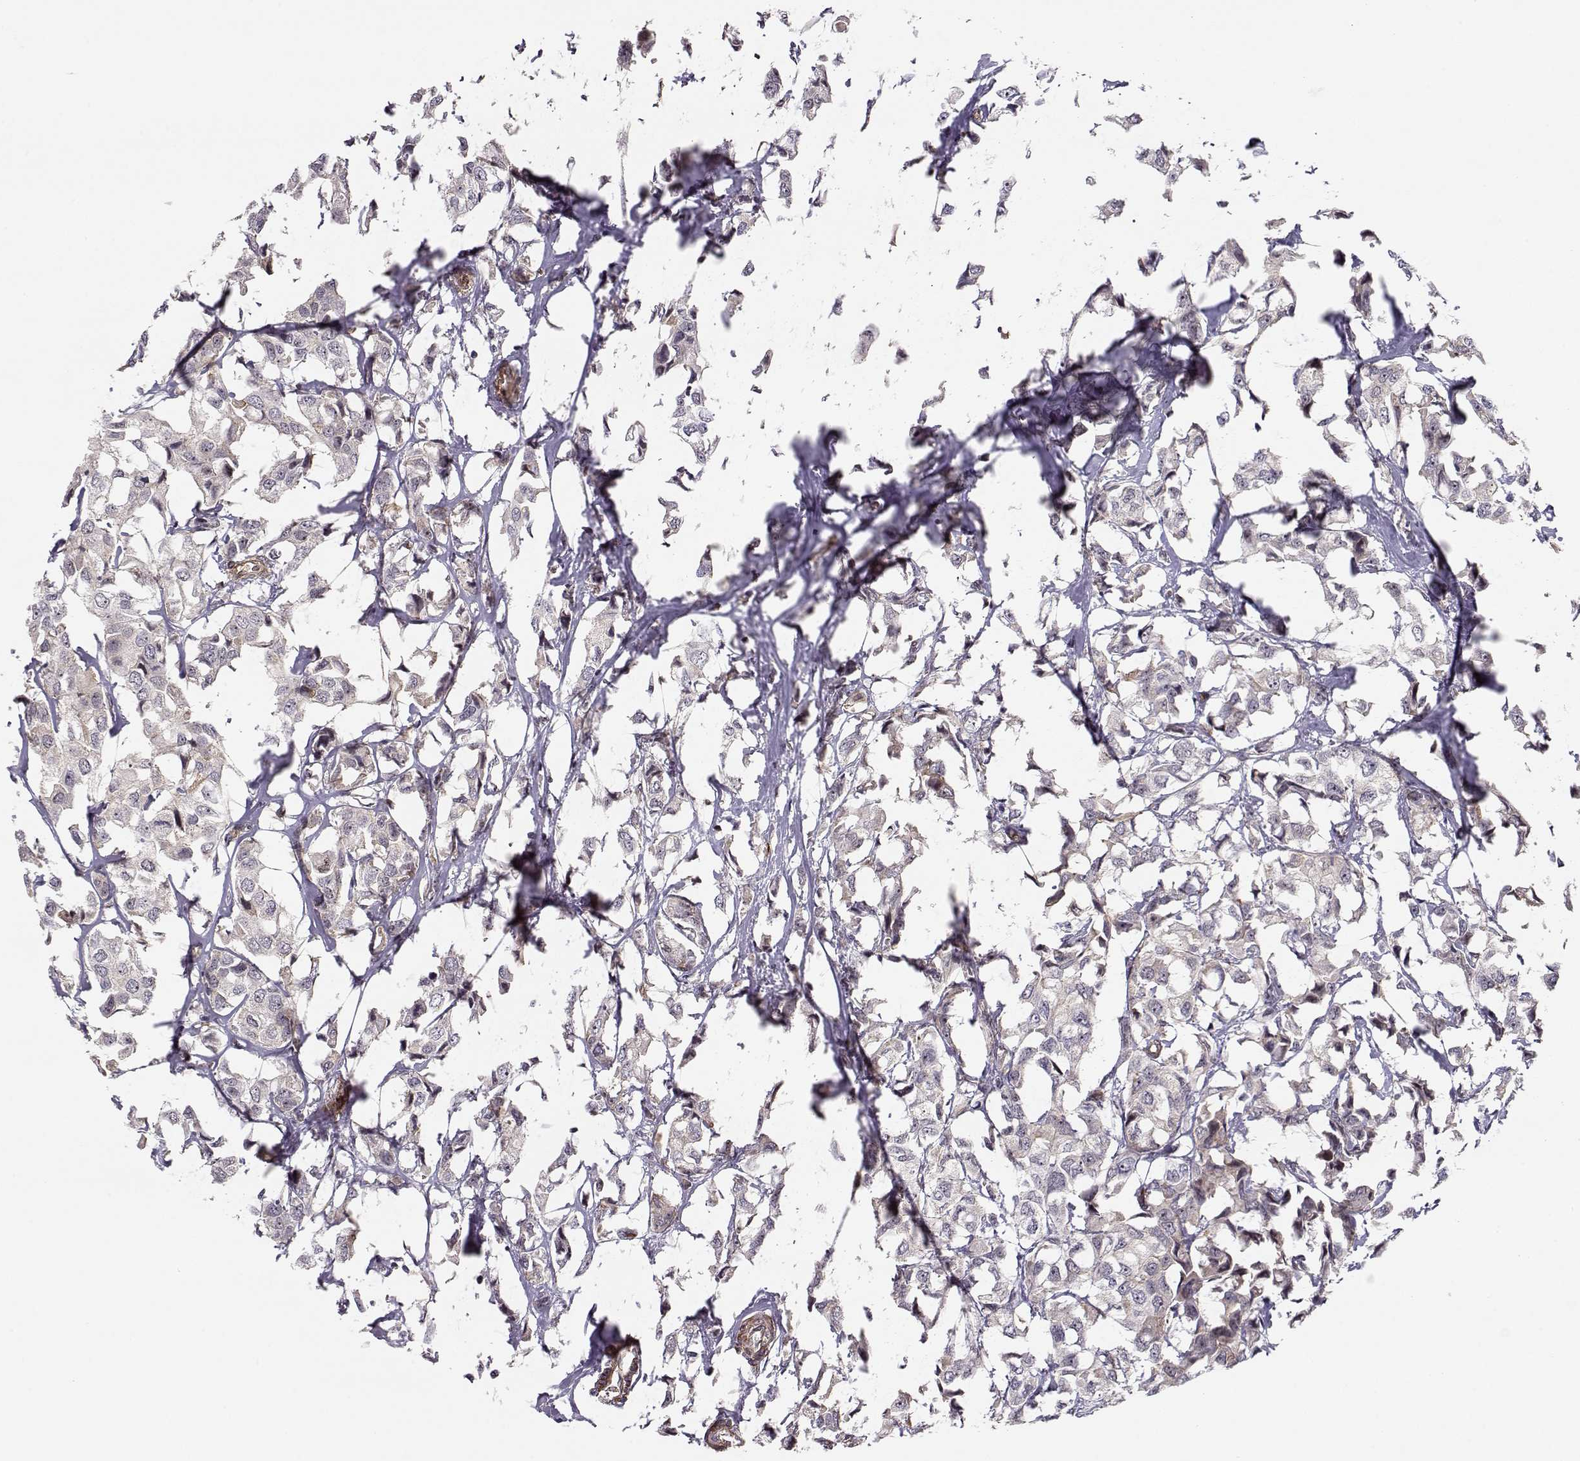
{"staining": {"intensity": "weak", "quantity": "<25%", "location": "cytoplasmic/membranous"}, "tissue": "breast cancer", "cell_type": "Tumor cells", "image_type": "cancer", "snomed": [{"axis": "morphology", "description": "Duct carcinoma"}, {"axis": "topography", "description": "Breast"}], "caption": "Photomicrograph shows no protein positivity in tumor cells of infiltrating ductal carcinoma (breast) tissue.", "gene": "CIR1", "patient": {"sex": "female", "age": 80}}